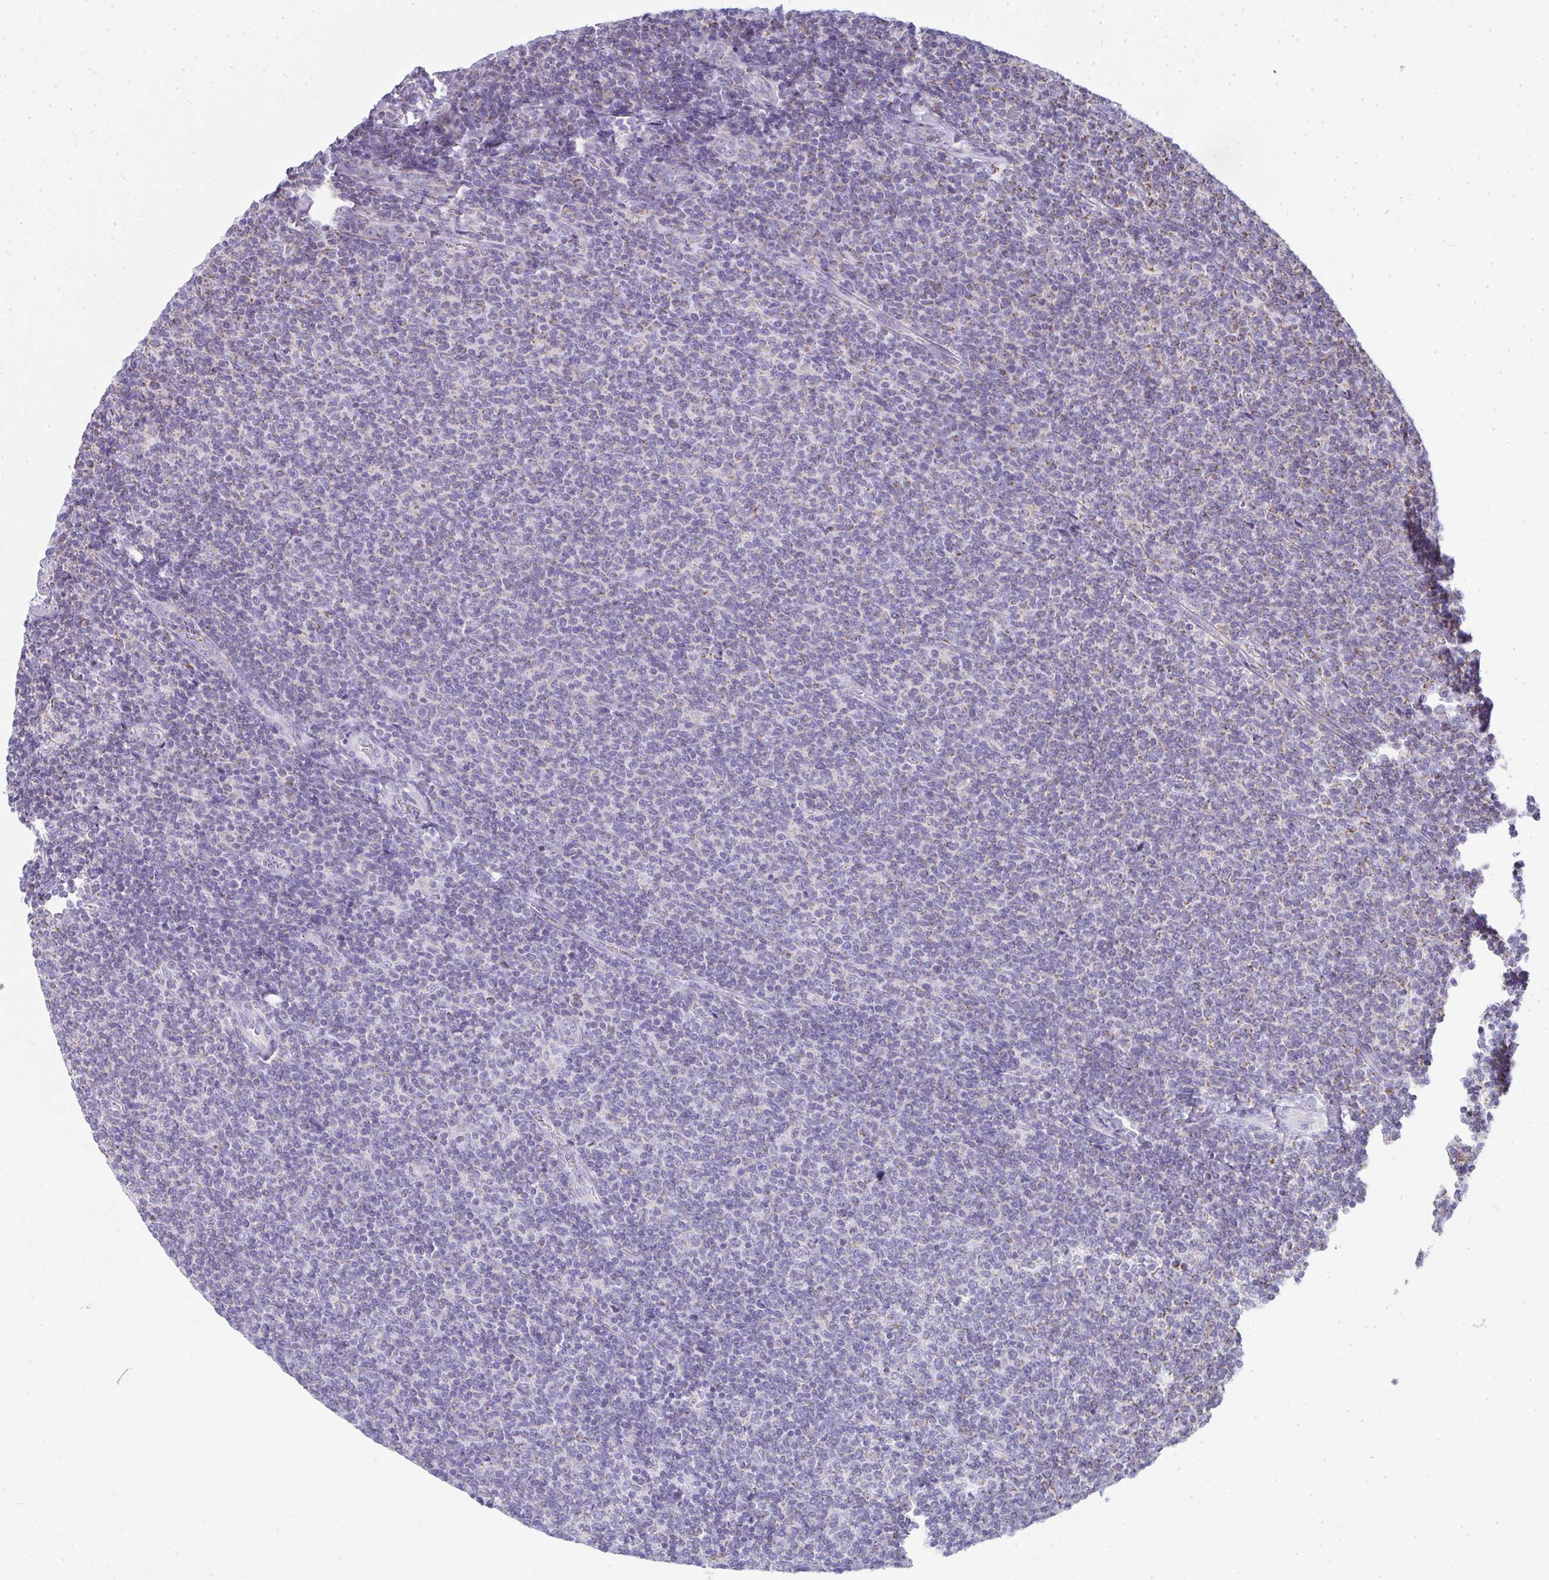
{"staining": {"intensity": "negative", "quantity": "none", "location": "none"}, "tissue": "lymphoma", "cell_type": "Tumor cells", "image_type": "cancer", "snomed": [{"axis": "morphology", "description": "Malignant lymphoma, non-Hodgkin's type, Low grade"}, {"axis": "topography", "description": "Lymph node"}], "caption": "Immunohistochemical staining of human low-grade malignant lymphoma, non-Hodgkin's type shows no significant expression in tumor cells. Nuclei are stained in blue.", "gene": "SLC6A1", "patient": {"sex": "male", "age": 52}}